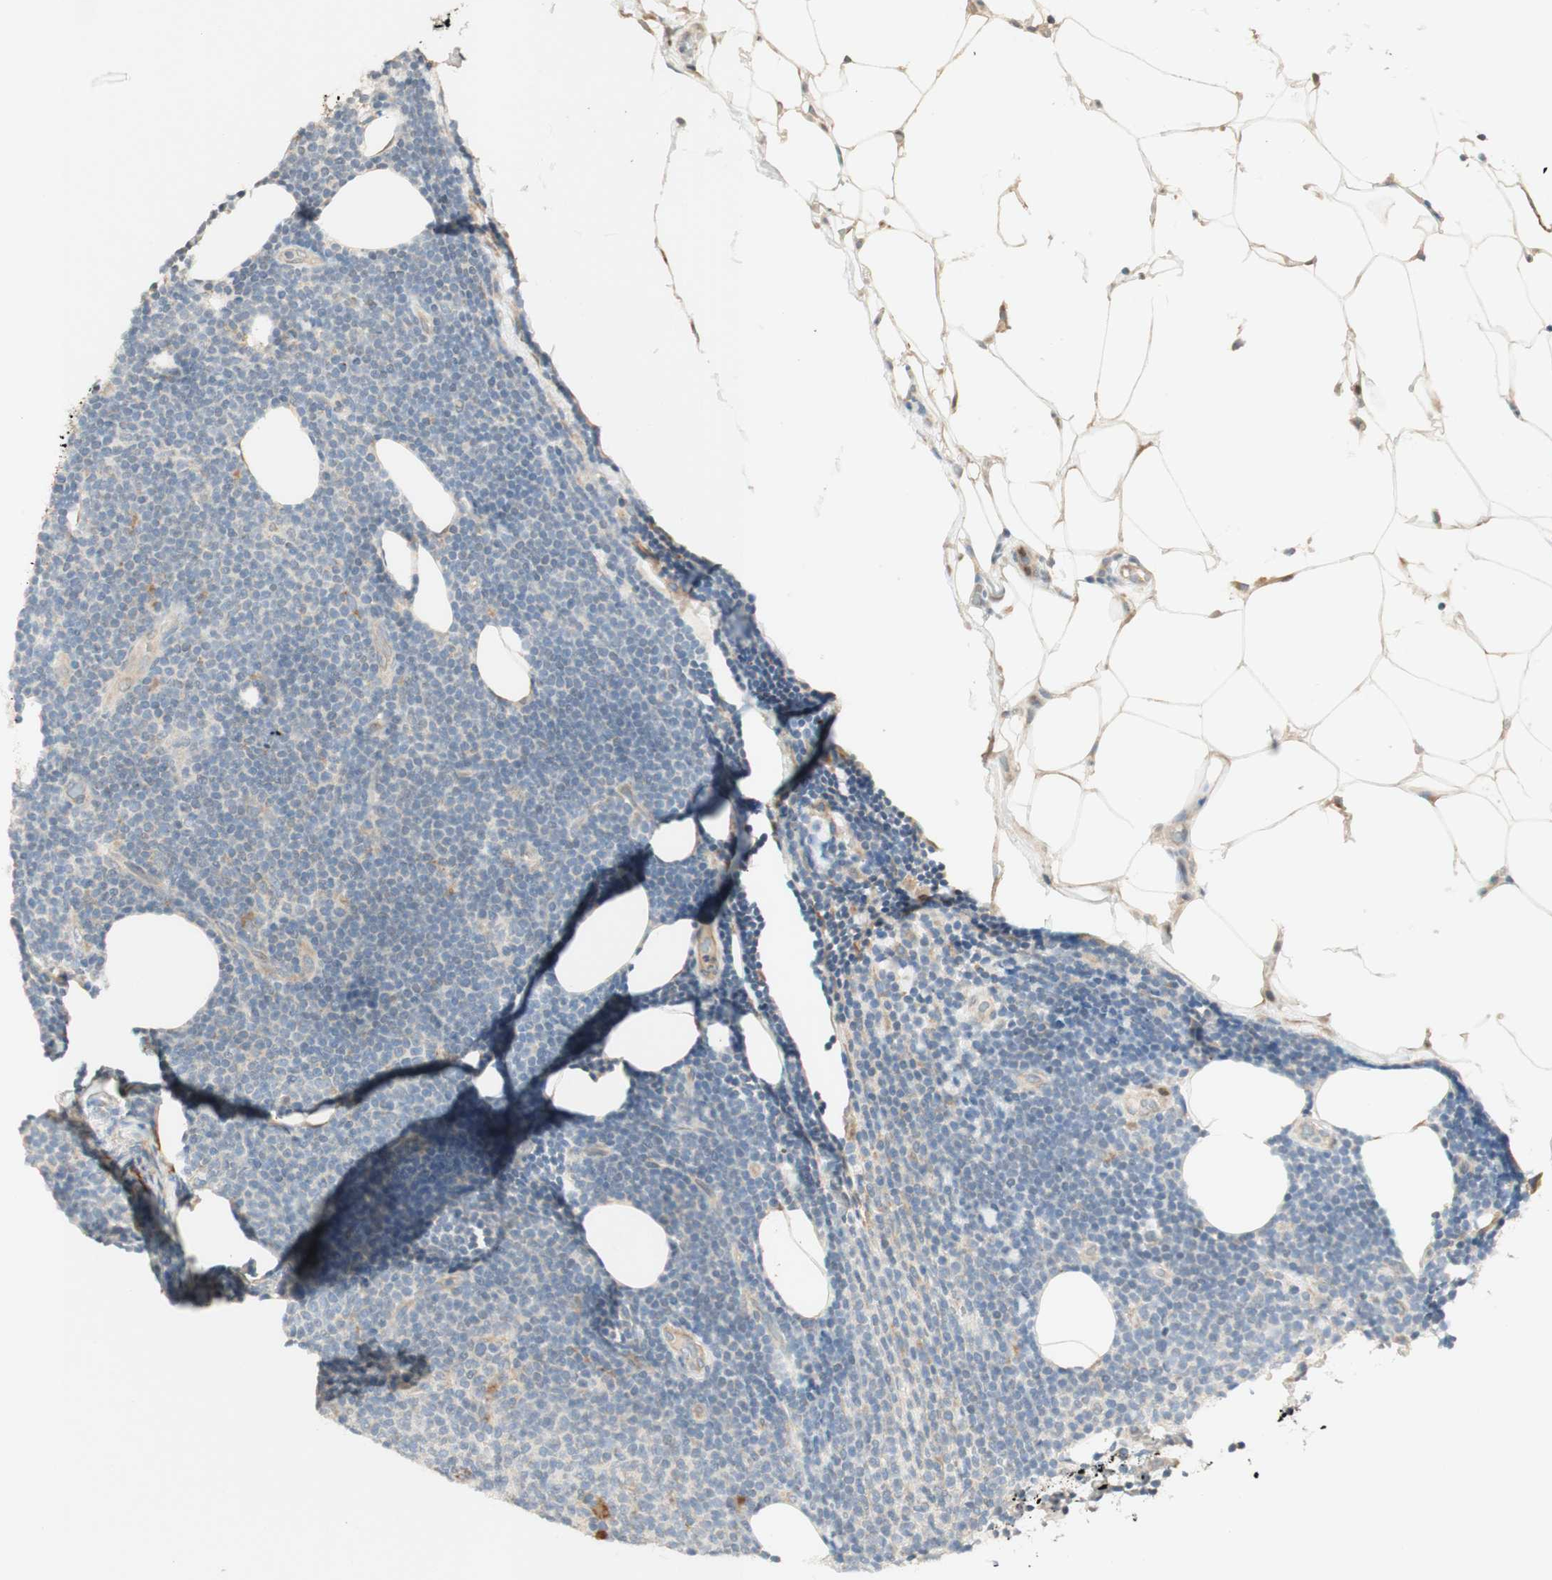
{"staining": {"intensity": "negative", "quantity": "none", "location": "none"}, "tissue": "lymphoma", "cell_type": "Tumor cells", "image_type": "cancer", "snomed": [{"axis": "morphology", "description": "Malignant lymphoma, non-Hodgkin's type, Low grade"}, {"axis": "topography", "description": "Lymph node"}], "caption": "Tumor cells are negative for protein expression in human low-grade malignant lymphoma, non-Hodgkin's type.", "gene": "CLCN2", "patient": {"sex": "male", "age": 66}}